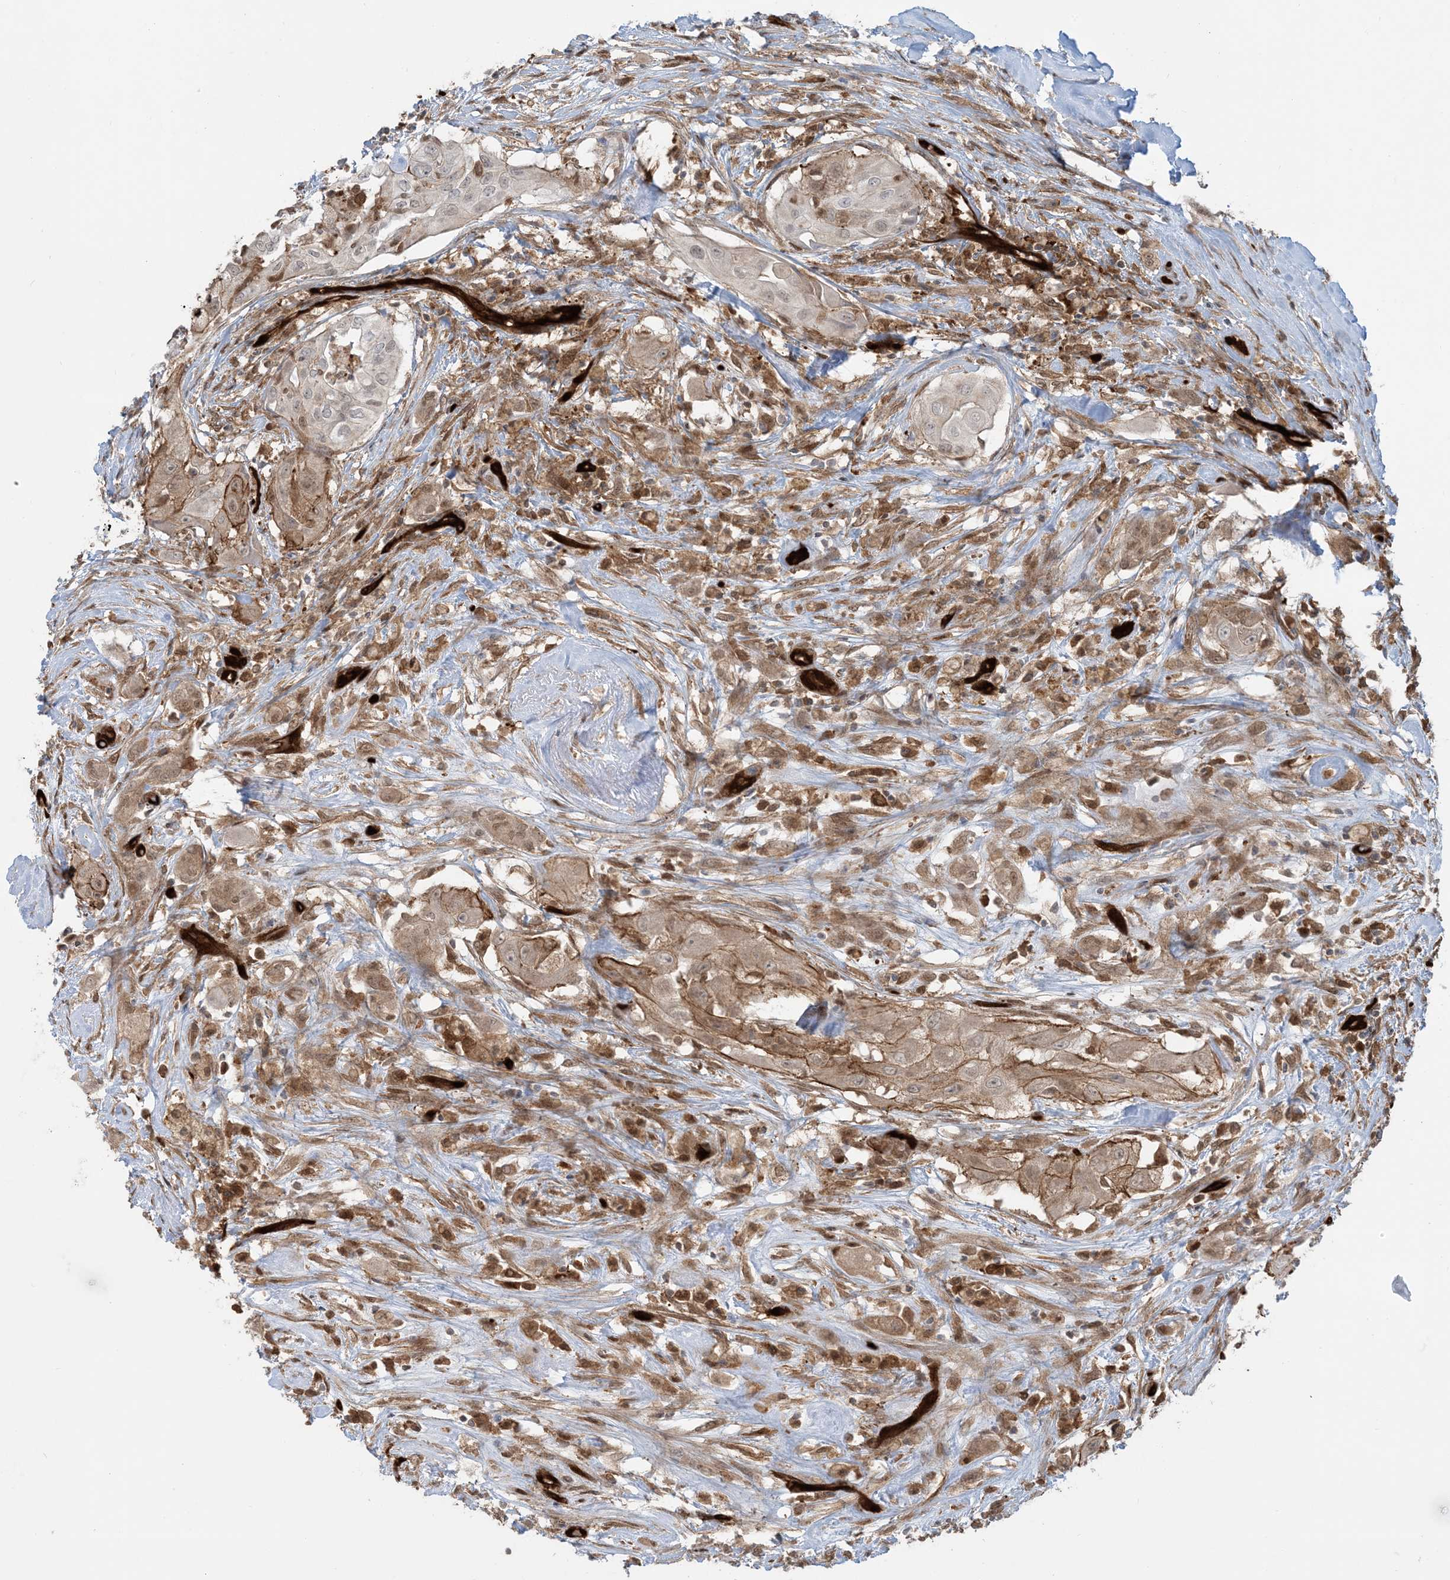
{"staining": {"intensity": "moderate", "quantity": "25%-75%", "location": "cytoplasmic/membranous"}, "tissue": "thyroid cancer", "cell_type": "Tumor cells", "image_type": "cancer", "snomed": [{"axis": "morphology", "description": "Papillary adenocarcinoma, NOS"}, {"axis": "topography", "description": "Thyroid gland"}], "caption": "Human thyroid cancer stained with a protein marker demonstrates moderate staining in tumor cells.", "gene": "PPM1F", "patient": {"sex": "female", "age": 59}}